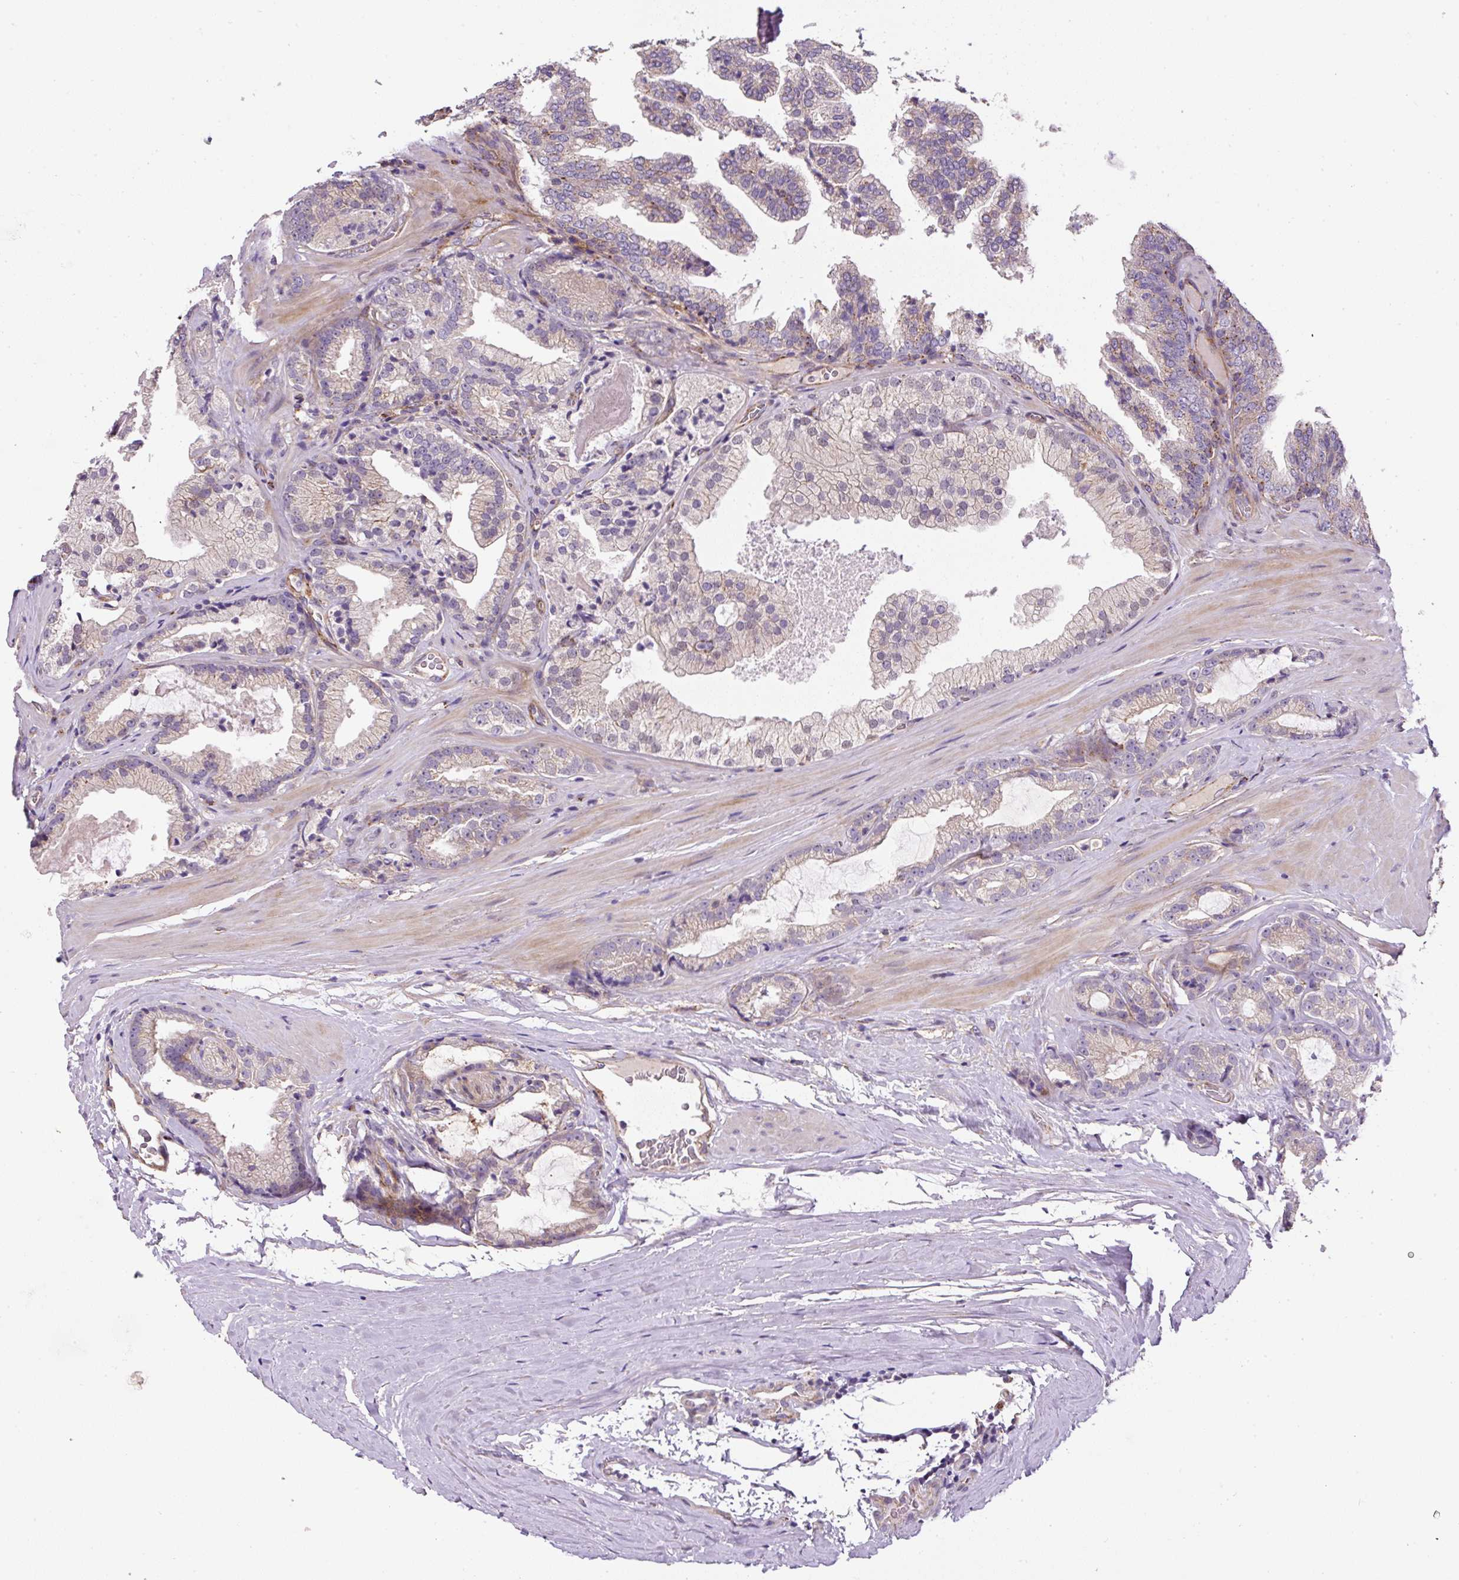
{"staining": {"intensity": "negative", "quantity": "none", "location": "none"}, "tissue": "prostate cancer", "cell_type": "Tumor cells", "image_type": "cancer", "snomed": [{"axis": "morphology", "description": "Adenocarcinoma, High grade"}, {"axis": "topography", "description": "Prostate"}], "caption": "Immunohistochemistry (IHC) photomicrograph of prostate adenocarcinoma (high-grade) stained for a protein (brown), which exhibits no expression in tumor cells. (Stains: DAB (3,3'-diaminobenzidine) immunohistochemistry (IHC) with hematoxylin counter stain, Microscopy: brightfield microscopy at high magnification).", "gene": "RNF170", "patient": {"sex": "male", "age": 68}}